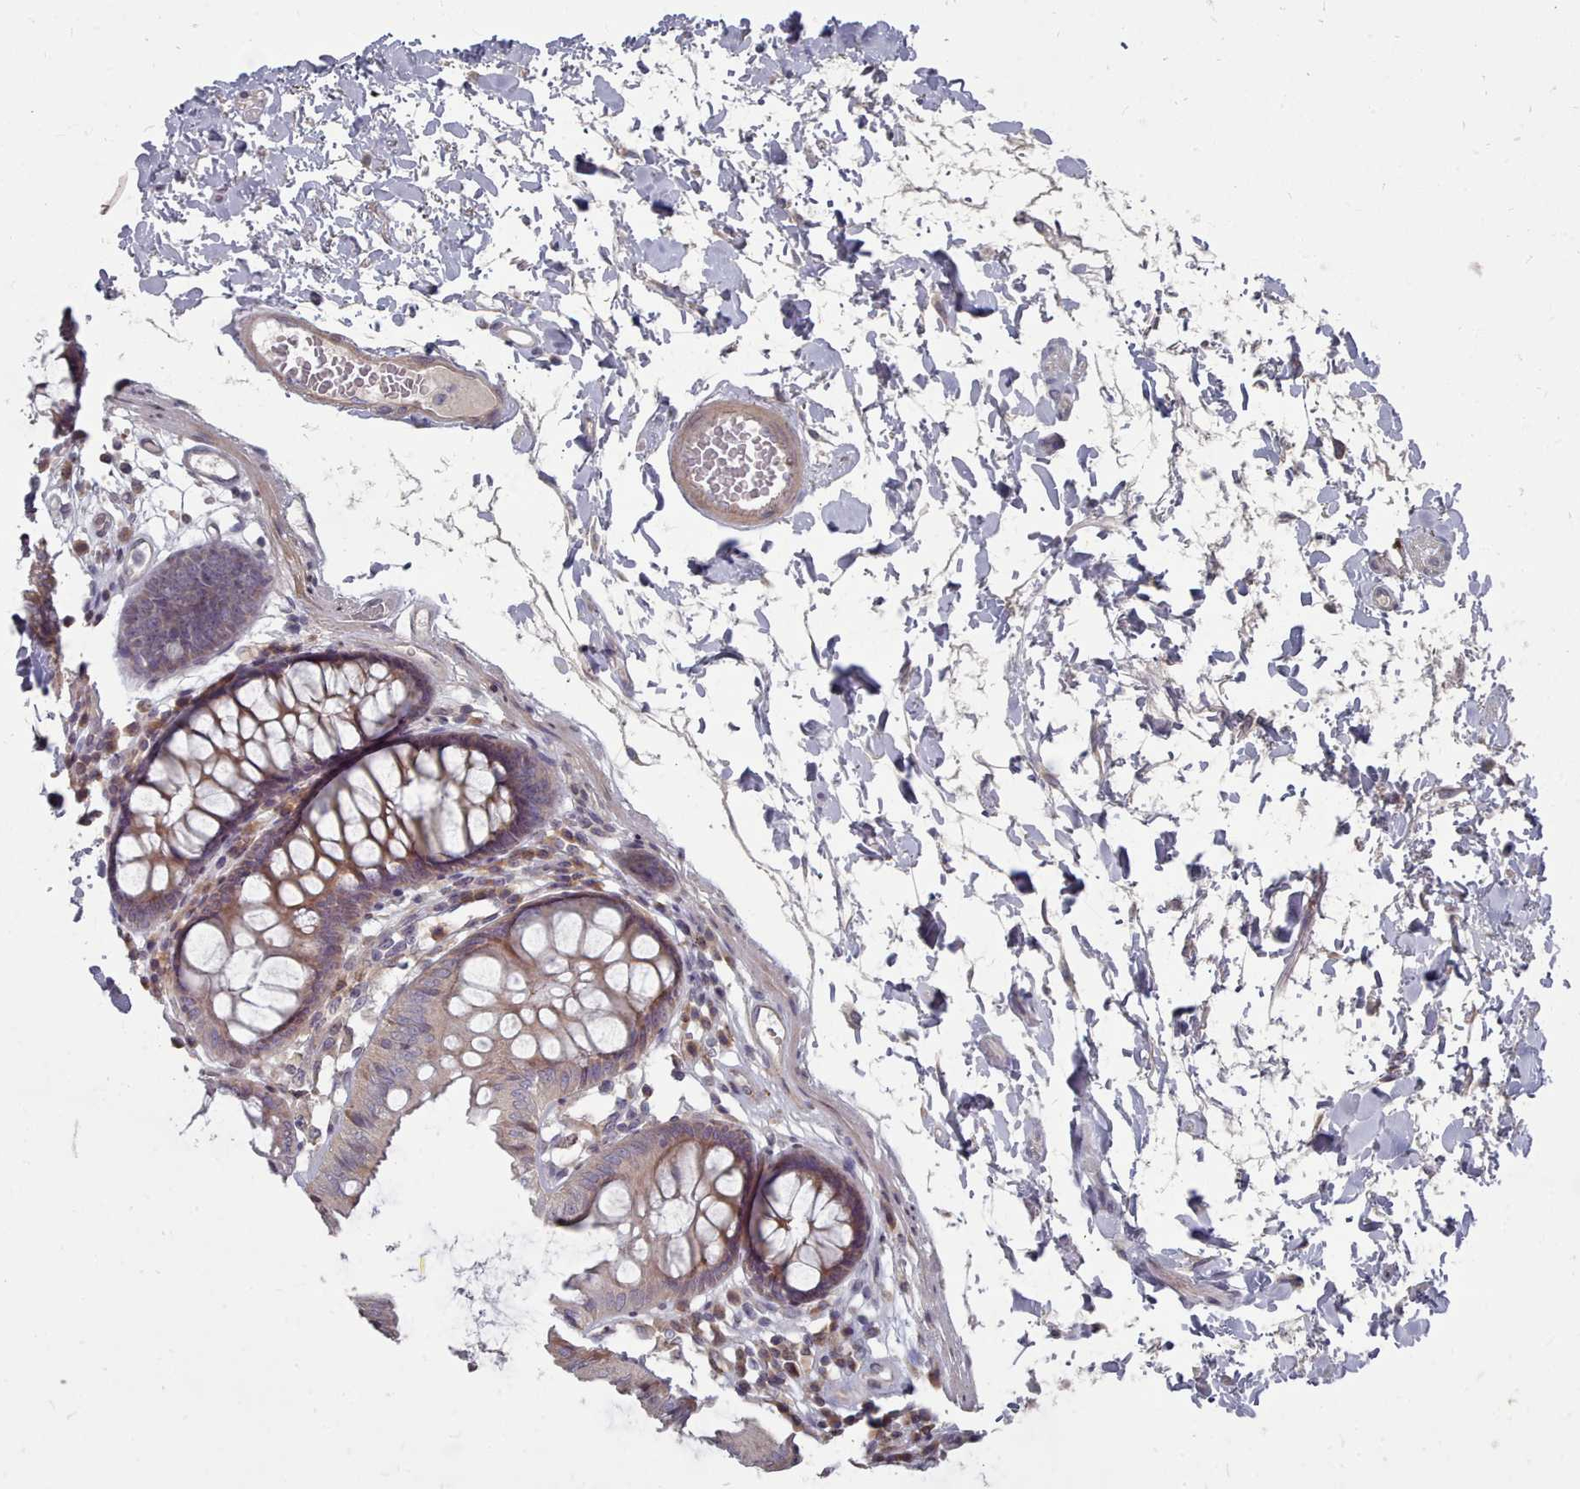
{"staining": {"intensity": "weak", "quantity": "25%-75%", "location": "cytoplasmic/membranous"}, "tissue": "colon", "cell_type": "Endothelial cells", "image_type": "normal", "snomed": [{"axis": "morphology", "description": "Normal tissue, NOS"}, {"axis": "topography", "description": "Colon"}], "caption": "Protein staining of benign colon shows weak cytoplasmic/membranous positivity in about 25%-75% of endothelial cells.", "gene": "ACKR3", "patient": {"sex": "male", "age": 84}}